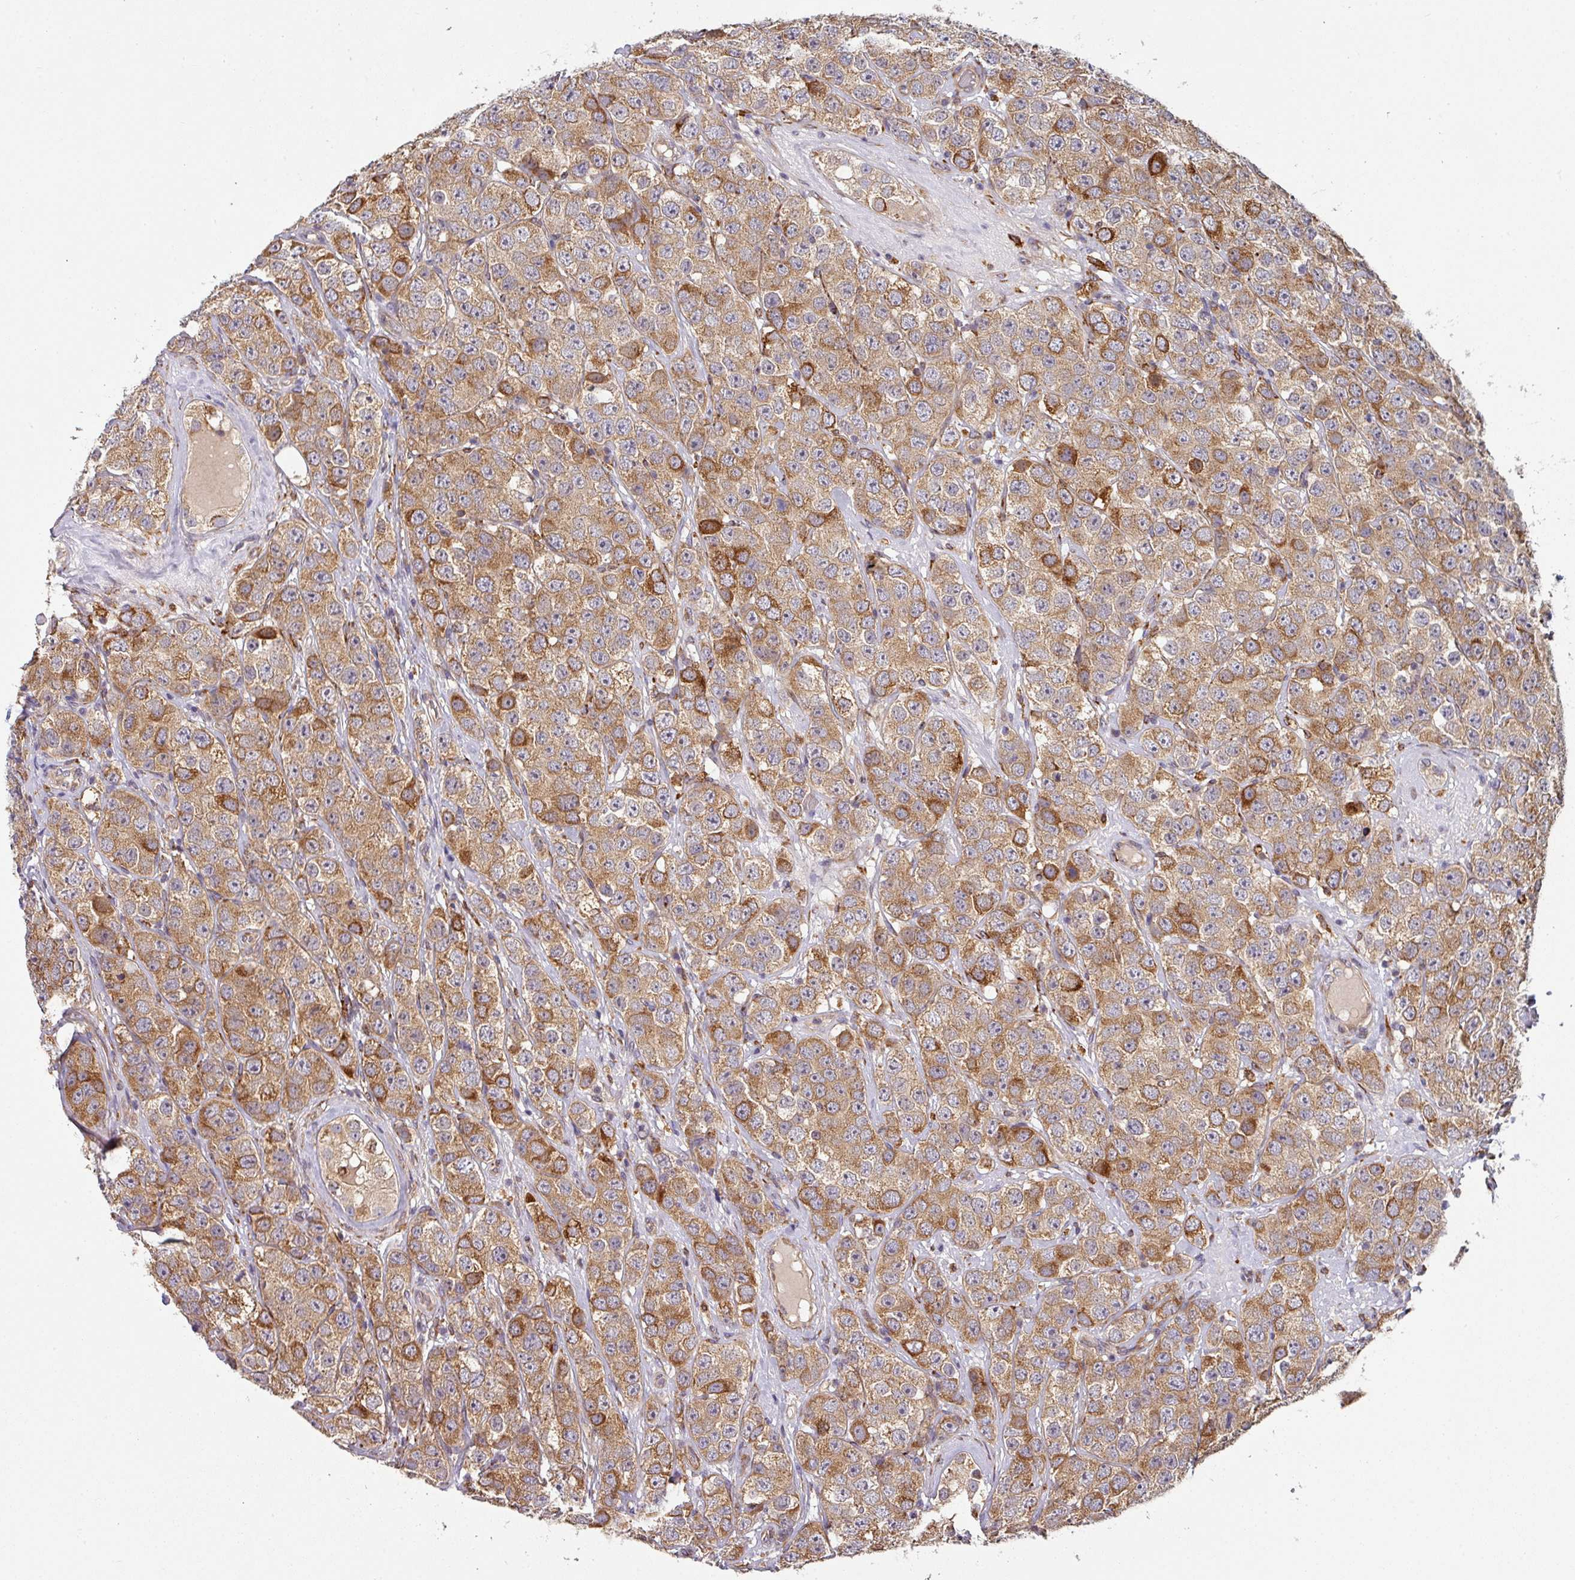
{"staining": {"intensity": "moderate", "quantity": ">75%", "location": "cytoplasmic/membranous"}, "tissue": "testis cancer", "cell_type": "Tumor cells", "image_type": "cancer", "snomed": [{"axis": "morphology", "description": "Seminoma, NOS"}, {"axis": "topography", "description": "Testis"}], "caption": "There is medium levels of moderate cytoplasmic/membranous expression in tumor cells of testis cancer, as demonstrated by immunohistochemical staining (brown color).", "gene": "ZNF268", "patient": {"sex": "male", "age": 28}}